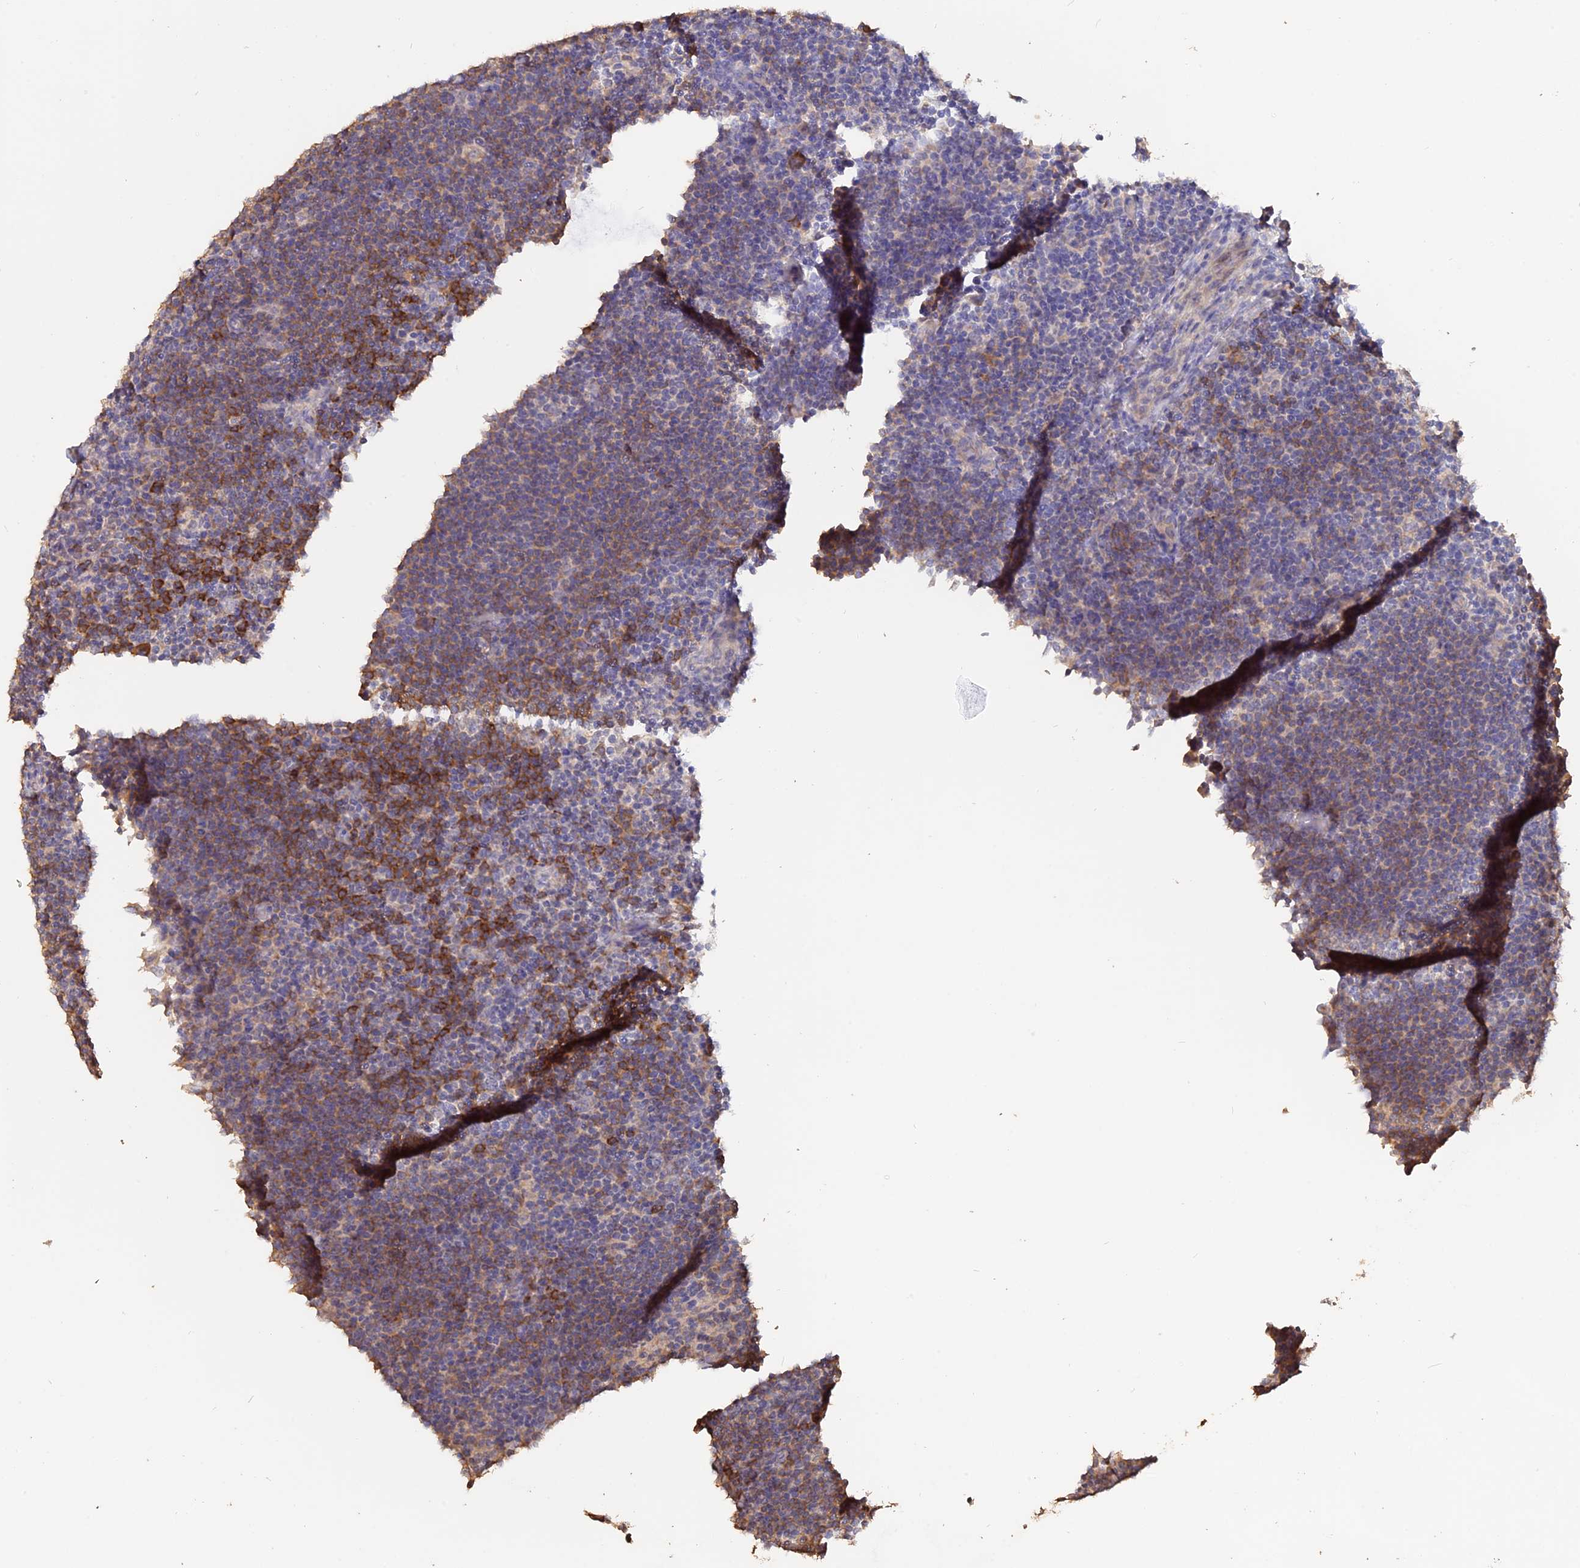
{"staining": {"intensity": "negative", "quantity": "none", "location": "none"}, "tissue": "lymphoma", "cell_type": "Tumor cells", "image_type": "cancer", "snomed": [{"axis": "morphology", "description": "Hodgkin's disease, NOS"}, {"axis": "topography", "description": "Lymph node"}], "caption": "Immunohistochemical staining of human Hodgkin's disease shows no significant positivity in tumor cells.", "gene": "LAYN", "patient": {"sex": "female", "age": 57}}